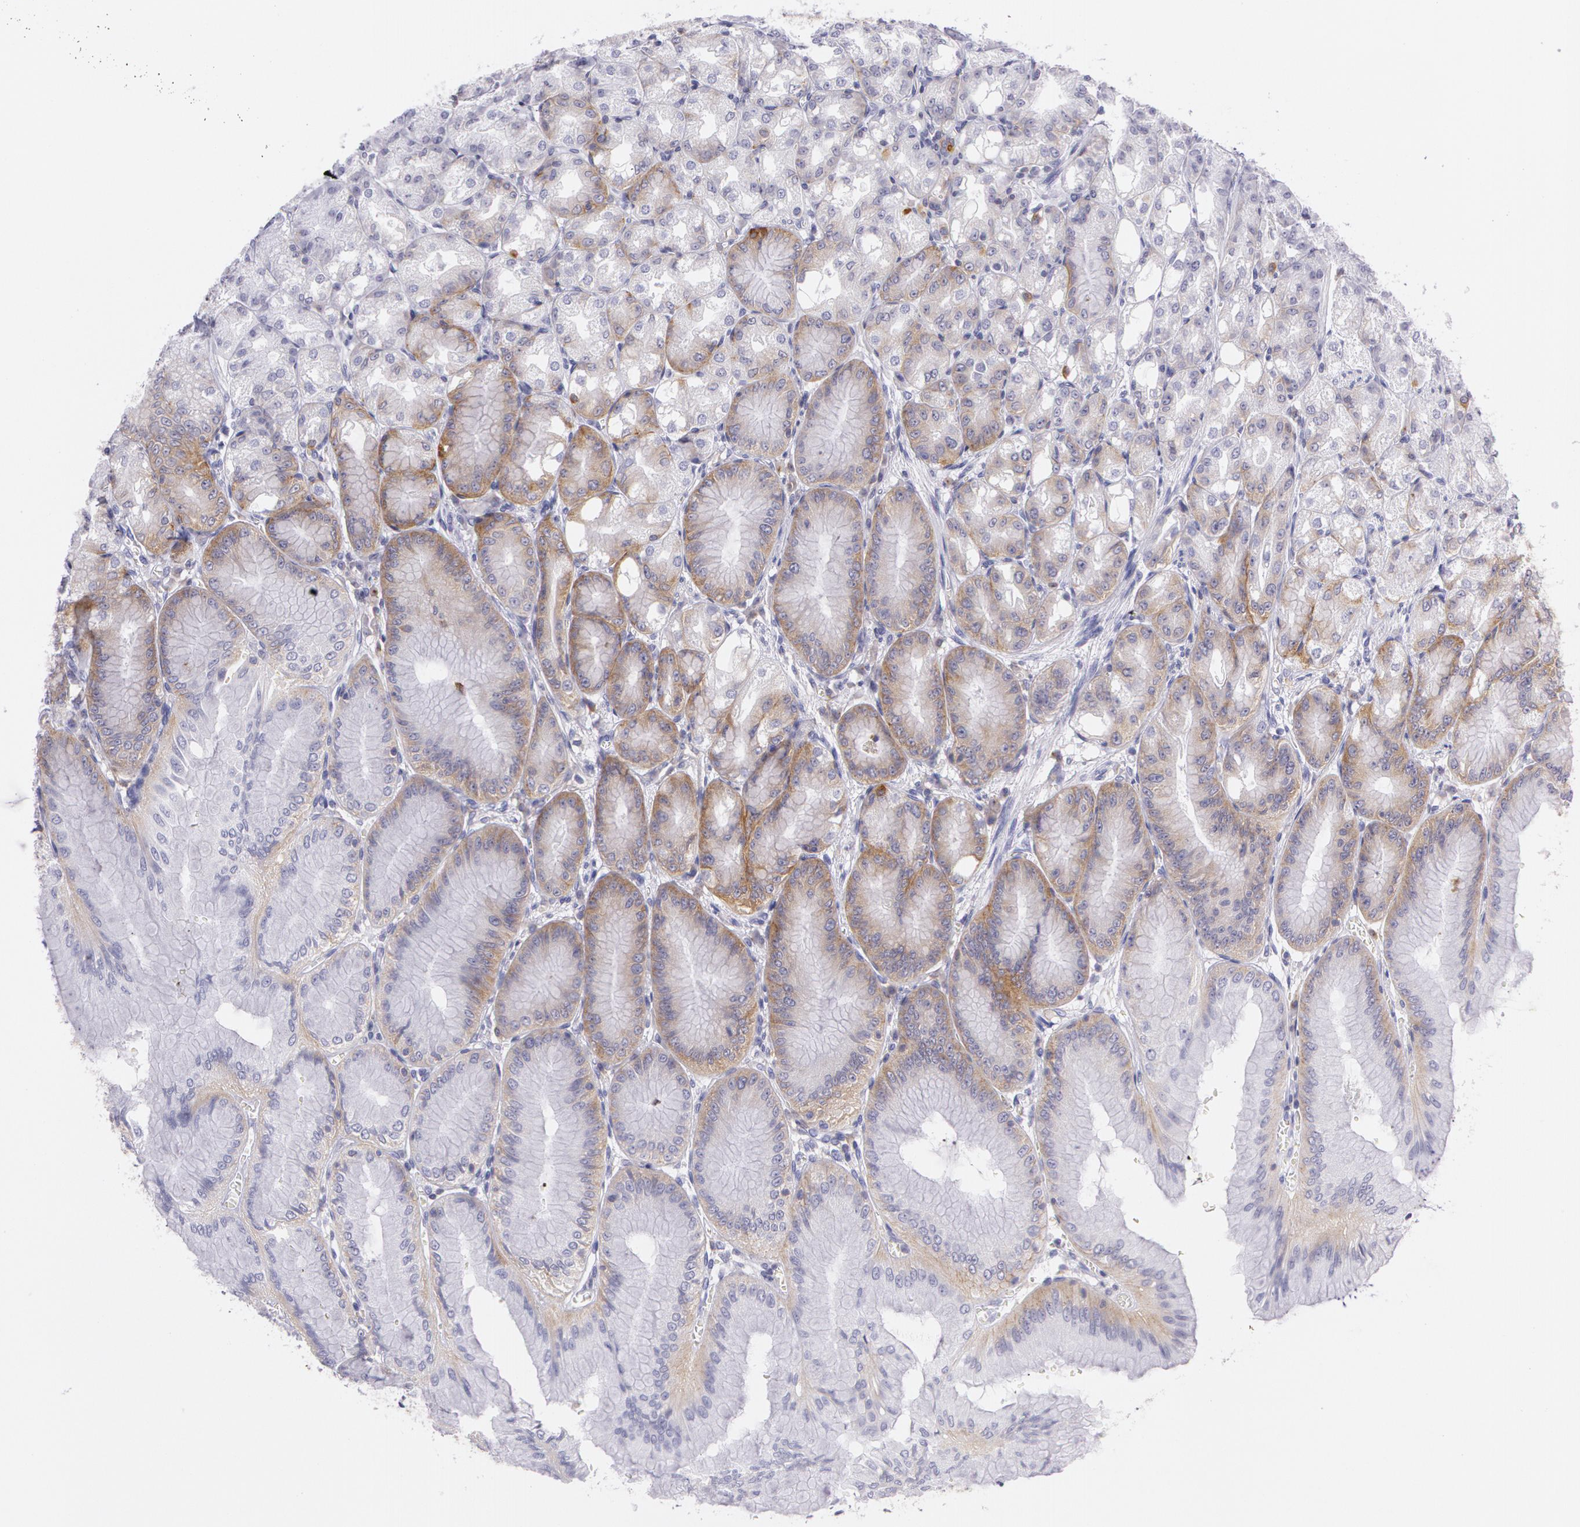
{"staining": {"intensity": "weak", "quantity": "25%-75%", "location": "cytoplasmic/membranous"}, "tissue": "stomach", "cell_type": "Glandular cells", "image_type": "normal", "snomed": [{"axis": "morphology", "description": "Normal tissue, NOS"}, {"axis": "topography", "description": "Stomach, lower"}], "caption": "IHC of benign stomach shows low levels of weak cytoplasmic/membranous staining in about 25%-75% of glandular cells. (brown staining indicates protein expression, while blue staining denotes nuclei).", "gene": "LY75", "patient": {"sex": "male", "age": 71}}